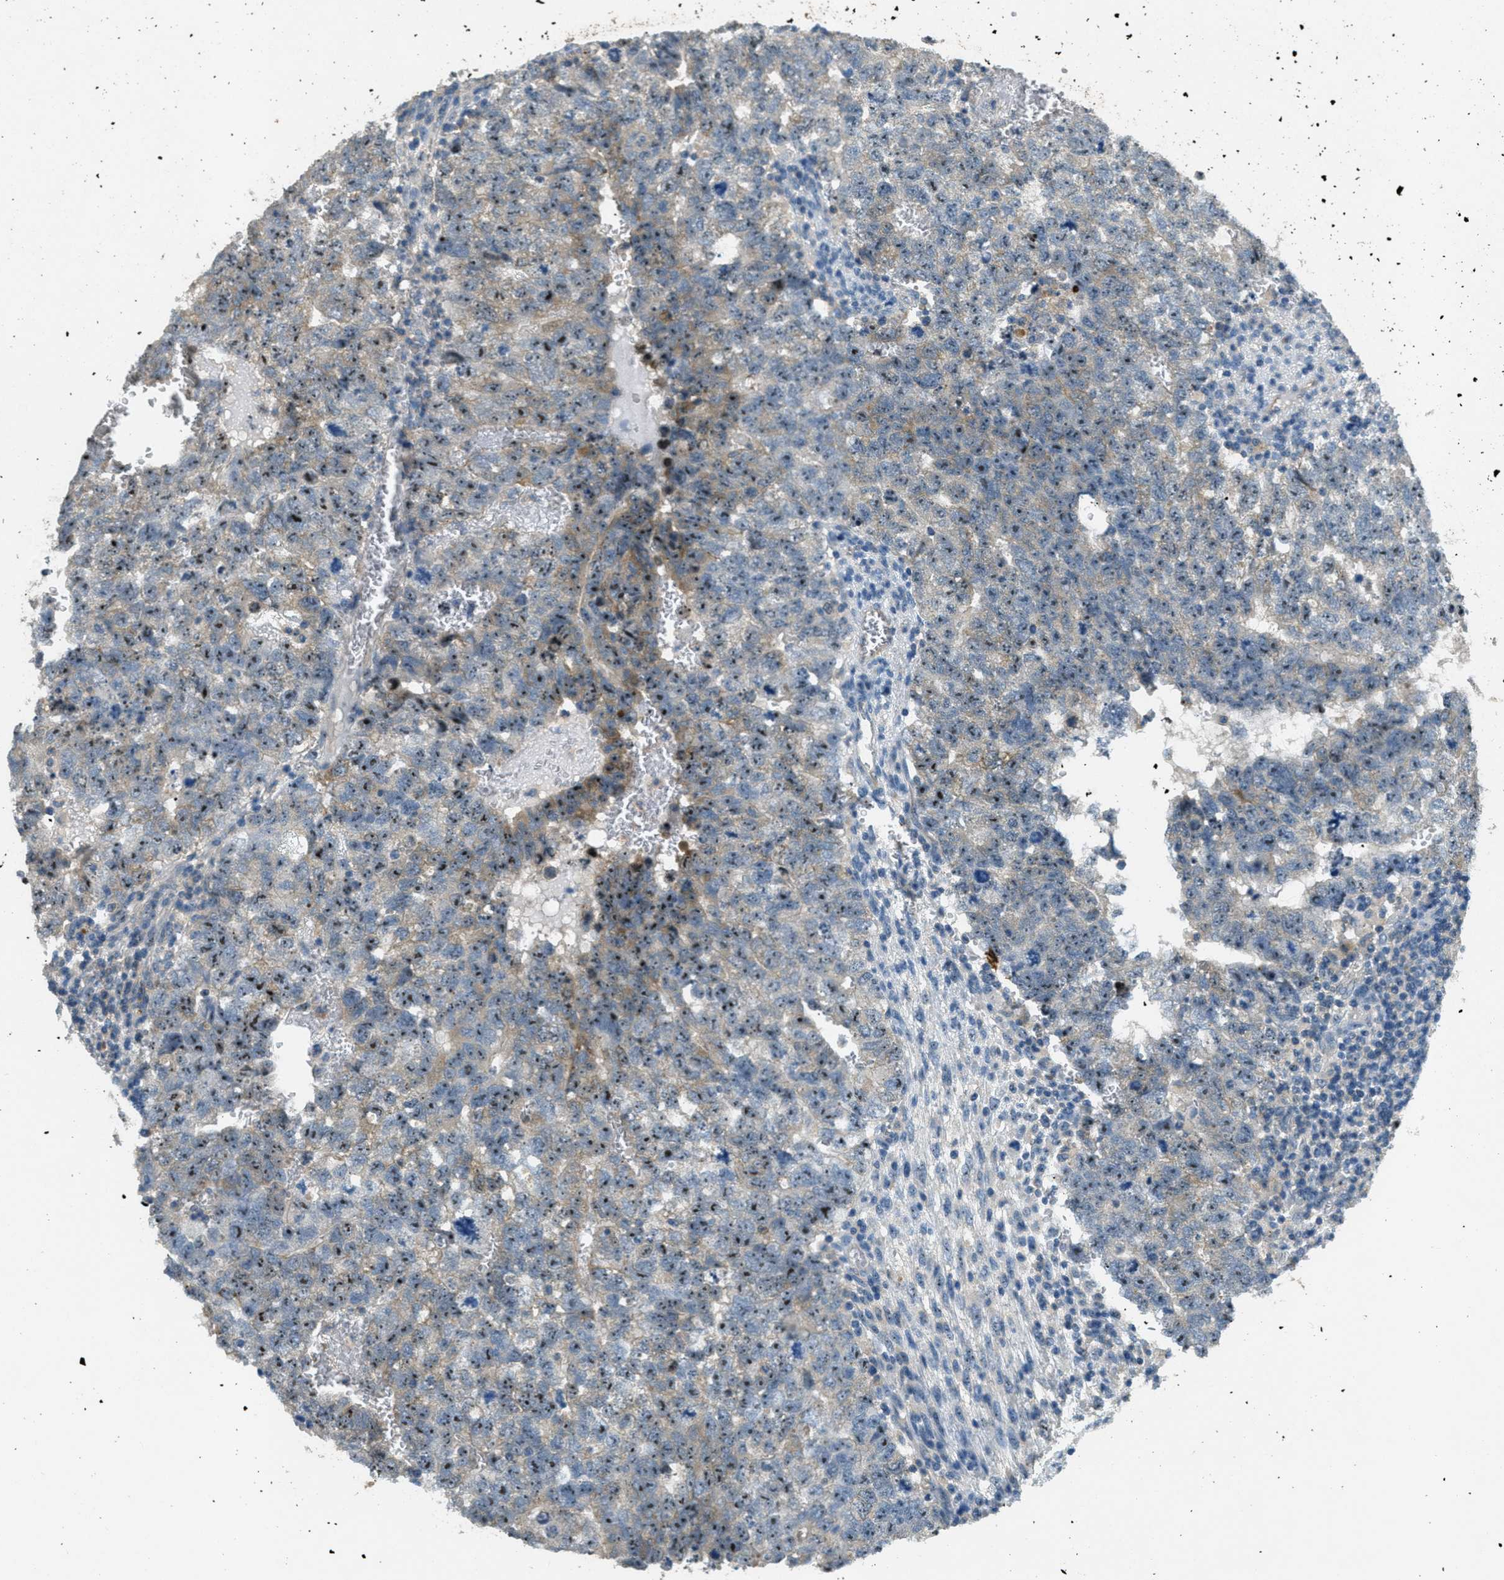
{"staining": {"intensity": "moderate", "quantity": ">75%", "location": "nuclear"}, "tissue": "testis cancer", "cell_type": "Tumor cells", "image_type": "cancer", "snomed": [{"axis": "morphology", "description": "Seminoma, NOS"}, {"axis": "morphology", "description": "Carcinoma, Embryonal, NOS"}, {"axis": "topography", "description": "Testis"}], "caption": "Protein expression analysis of embryonal carcinoma (testis) shows moderate nuclear staining in about >75% of tumor cells.", "gene": "OSMR", "patient": {"sex": "male", "age": 38}}